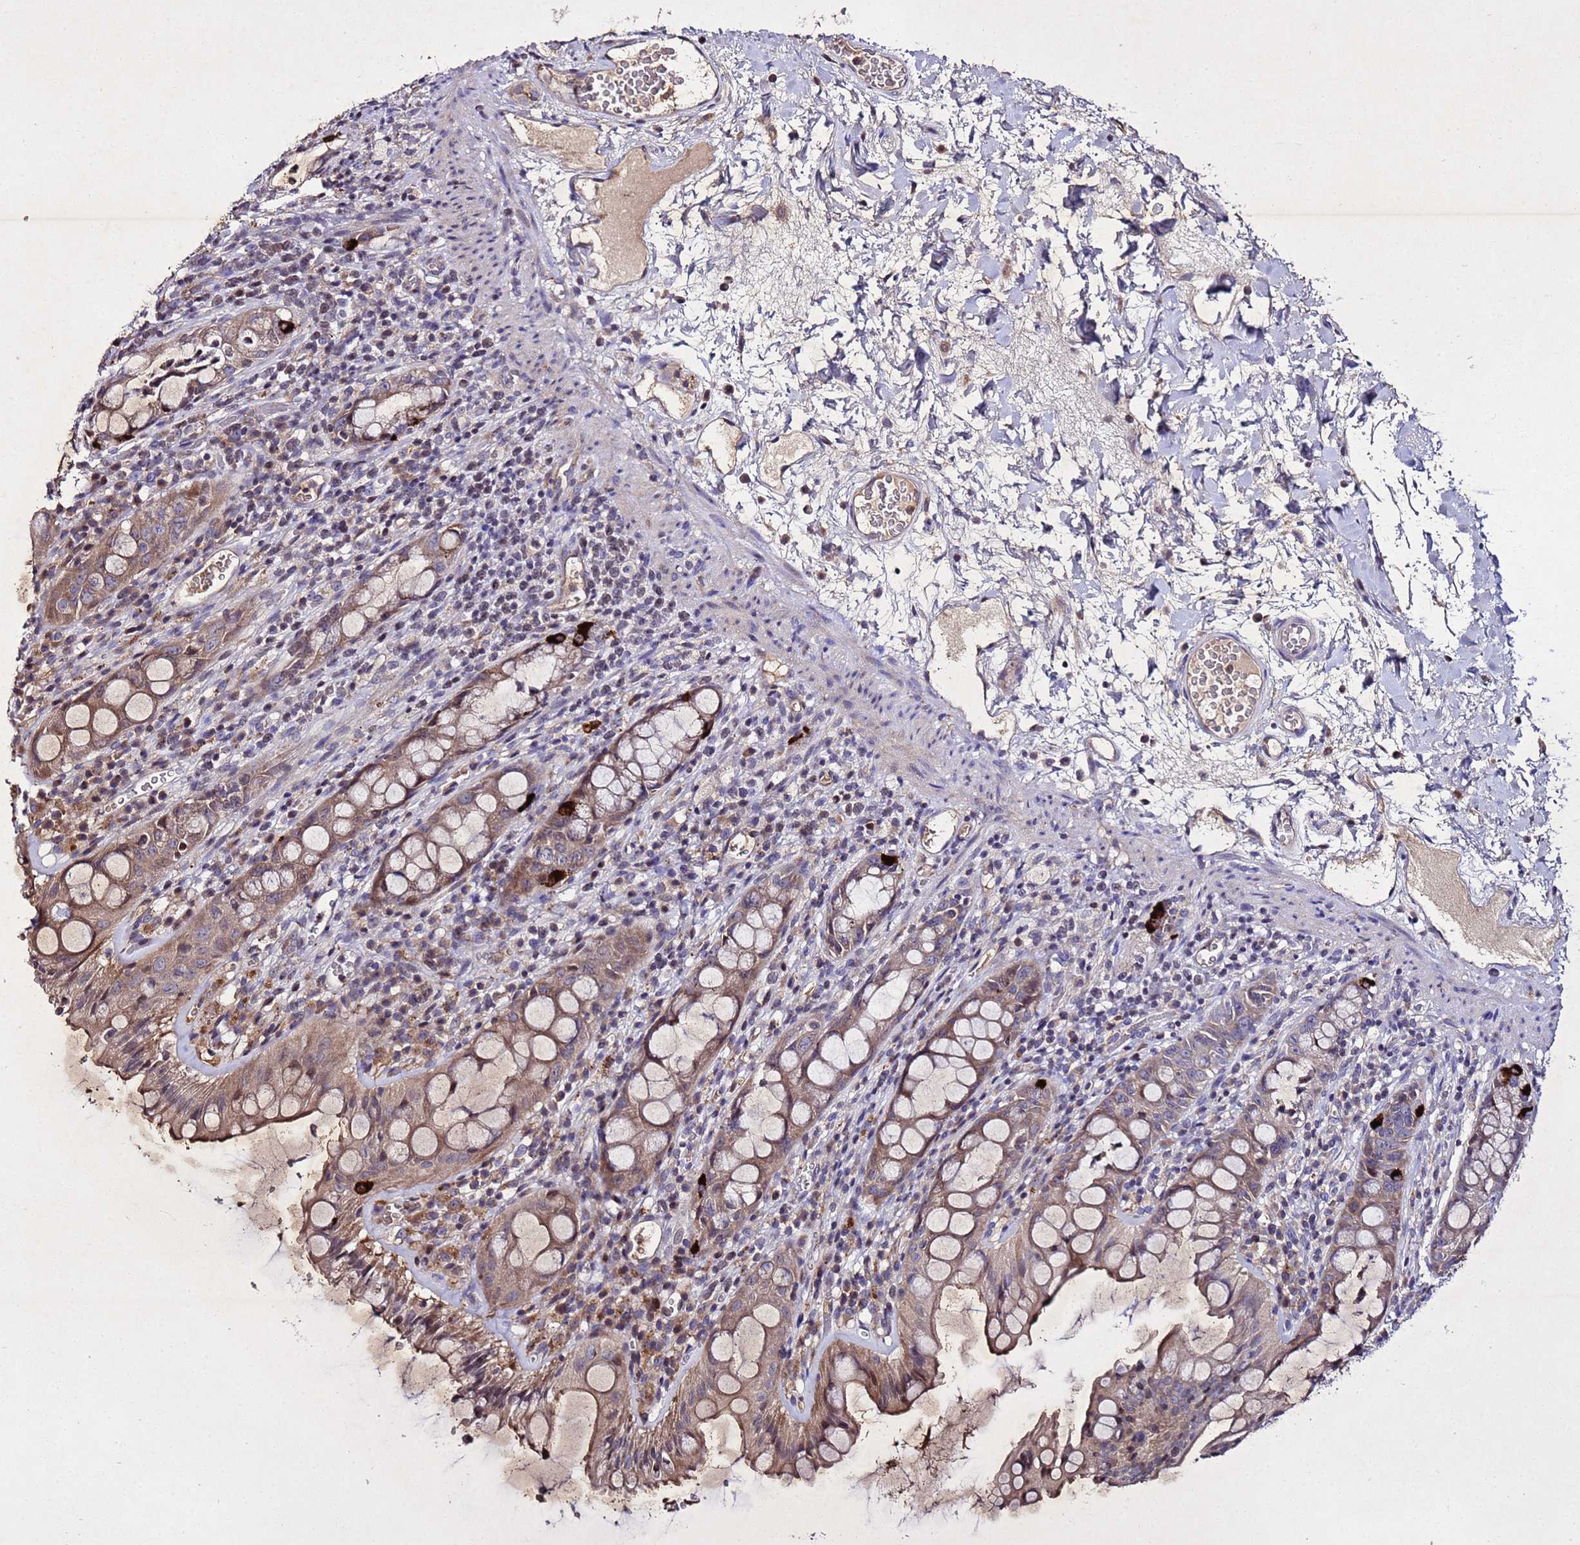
{"staining": {"intensity": "moderate", "quantity": ">75%", "location": "cytoplasmic/membranous,nuclear"}, "tissue": "rectum", "cell_type": "Glandular cells", "image_type": "normal", "snomed": [{"axis": "morphology", "description": "Normal tissue, NOS"}, {"axis": "topography", "description": "Rectum"}], "caption": "Human rectum stained with a brown dye demonstrates moderate cytoplasmic/membranous,nuclear positive staining in about >75% of glandular cells.", "gene": "SV2B", "patient": {"sex": "female", "age": 57}}